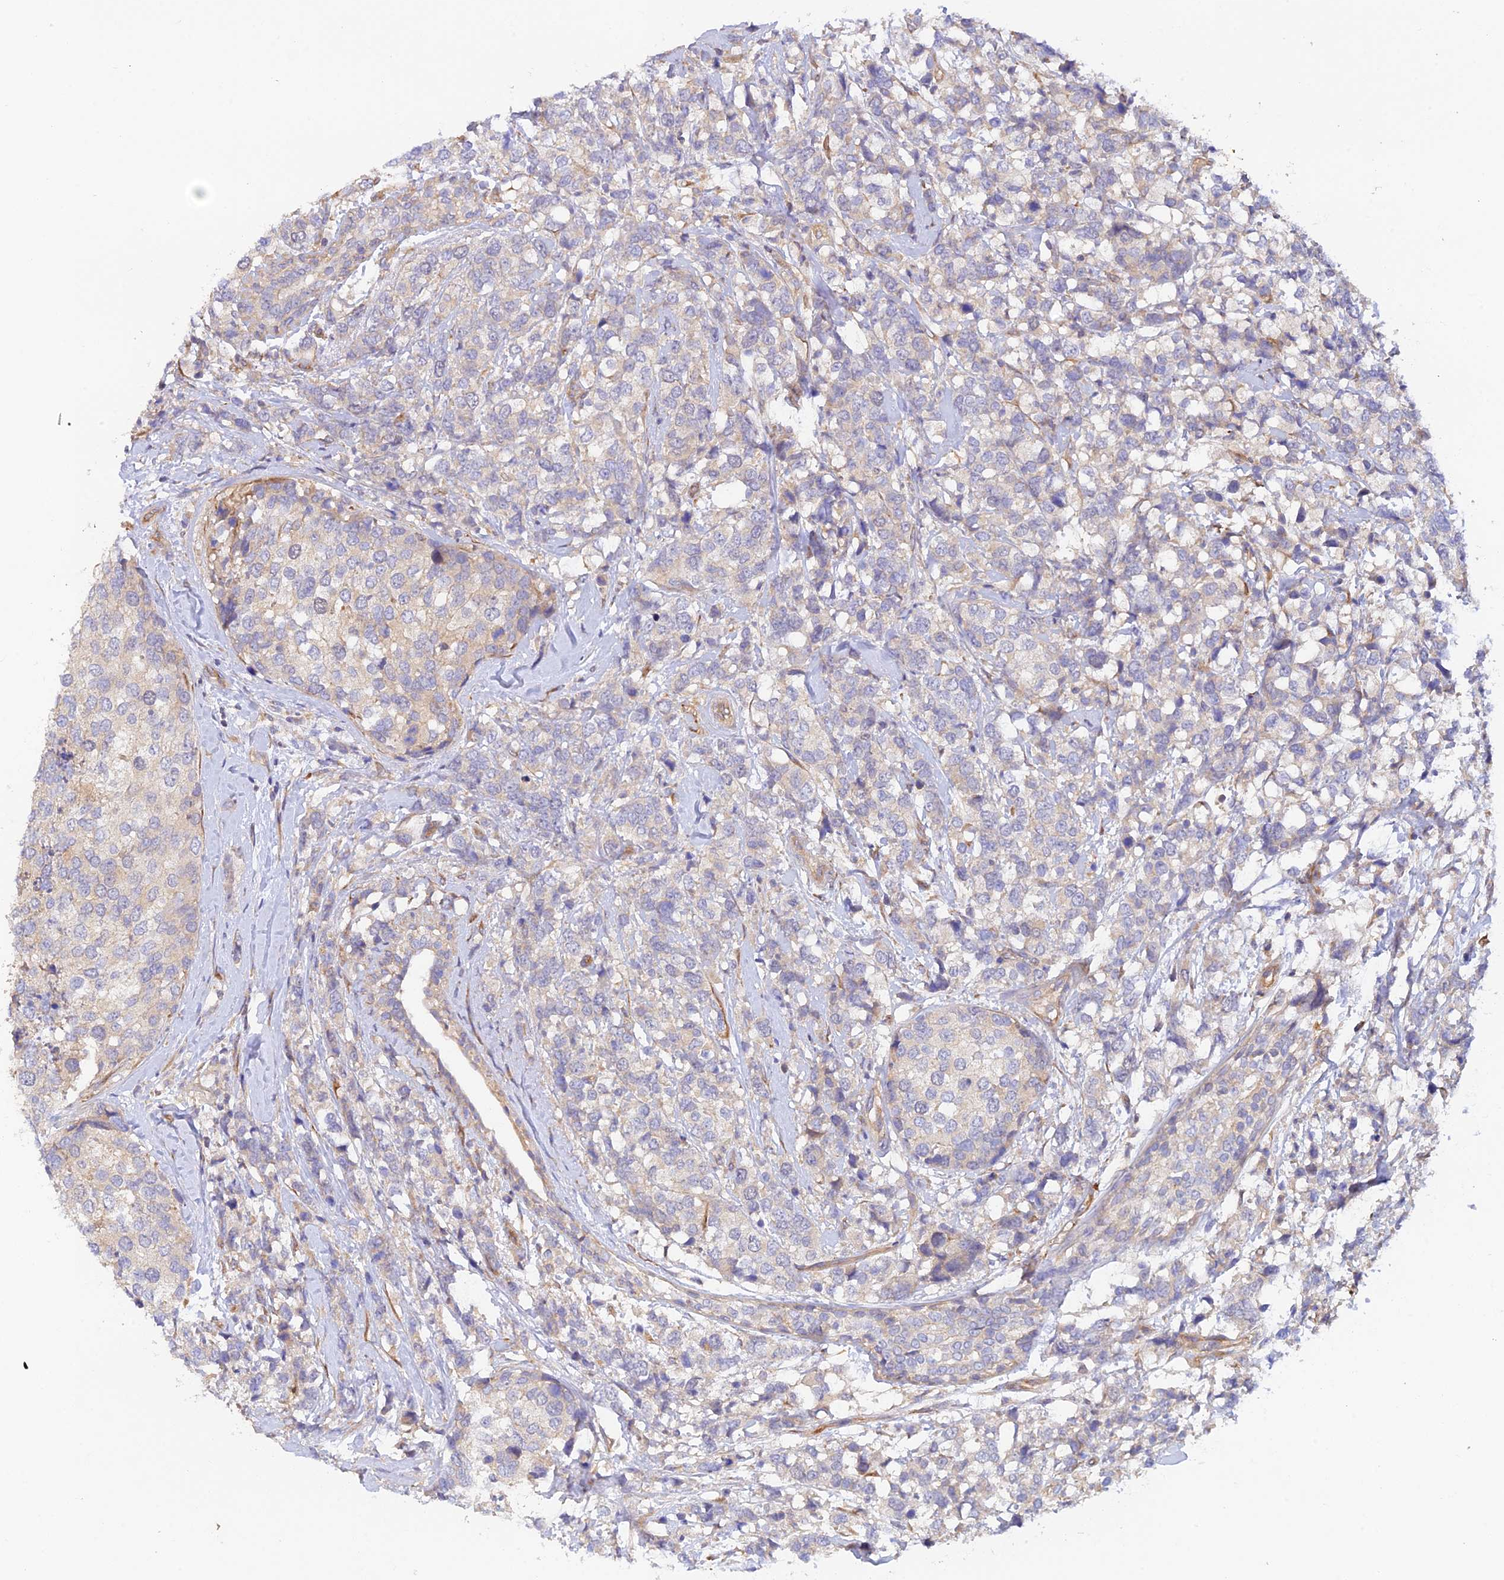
{"staining": {"intensity": "negative", "quantity": "none", "location": "none"}, "tissue": "breast cancer", "cell_type": "Tumor cells", "image_type": "cancer", "snomed": [{"axis": "morphology", "description": "Lobular carcinoma"}, {"axis": "topography", "description": "Breast"}], "caption": "A high-resolution photomicrograph shows immunohistochemistry (IHC) staining of lobular carcinoma (breast), which reveals no significant staining in tumor cells. (Stains: DAB immunohistochemistry with hematoxylin counter stain, Microscopy: brightfield microscopy at high magnification).", "gene": "MYO9A", "patient": {"sex": "female", "age": 59}}